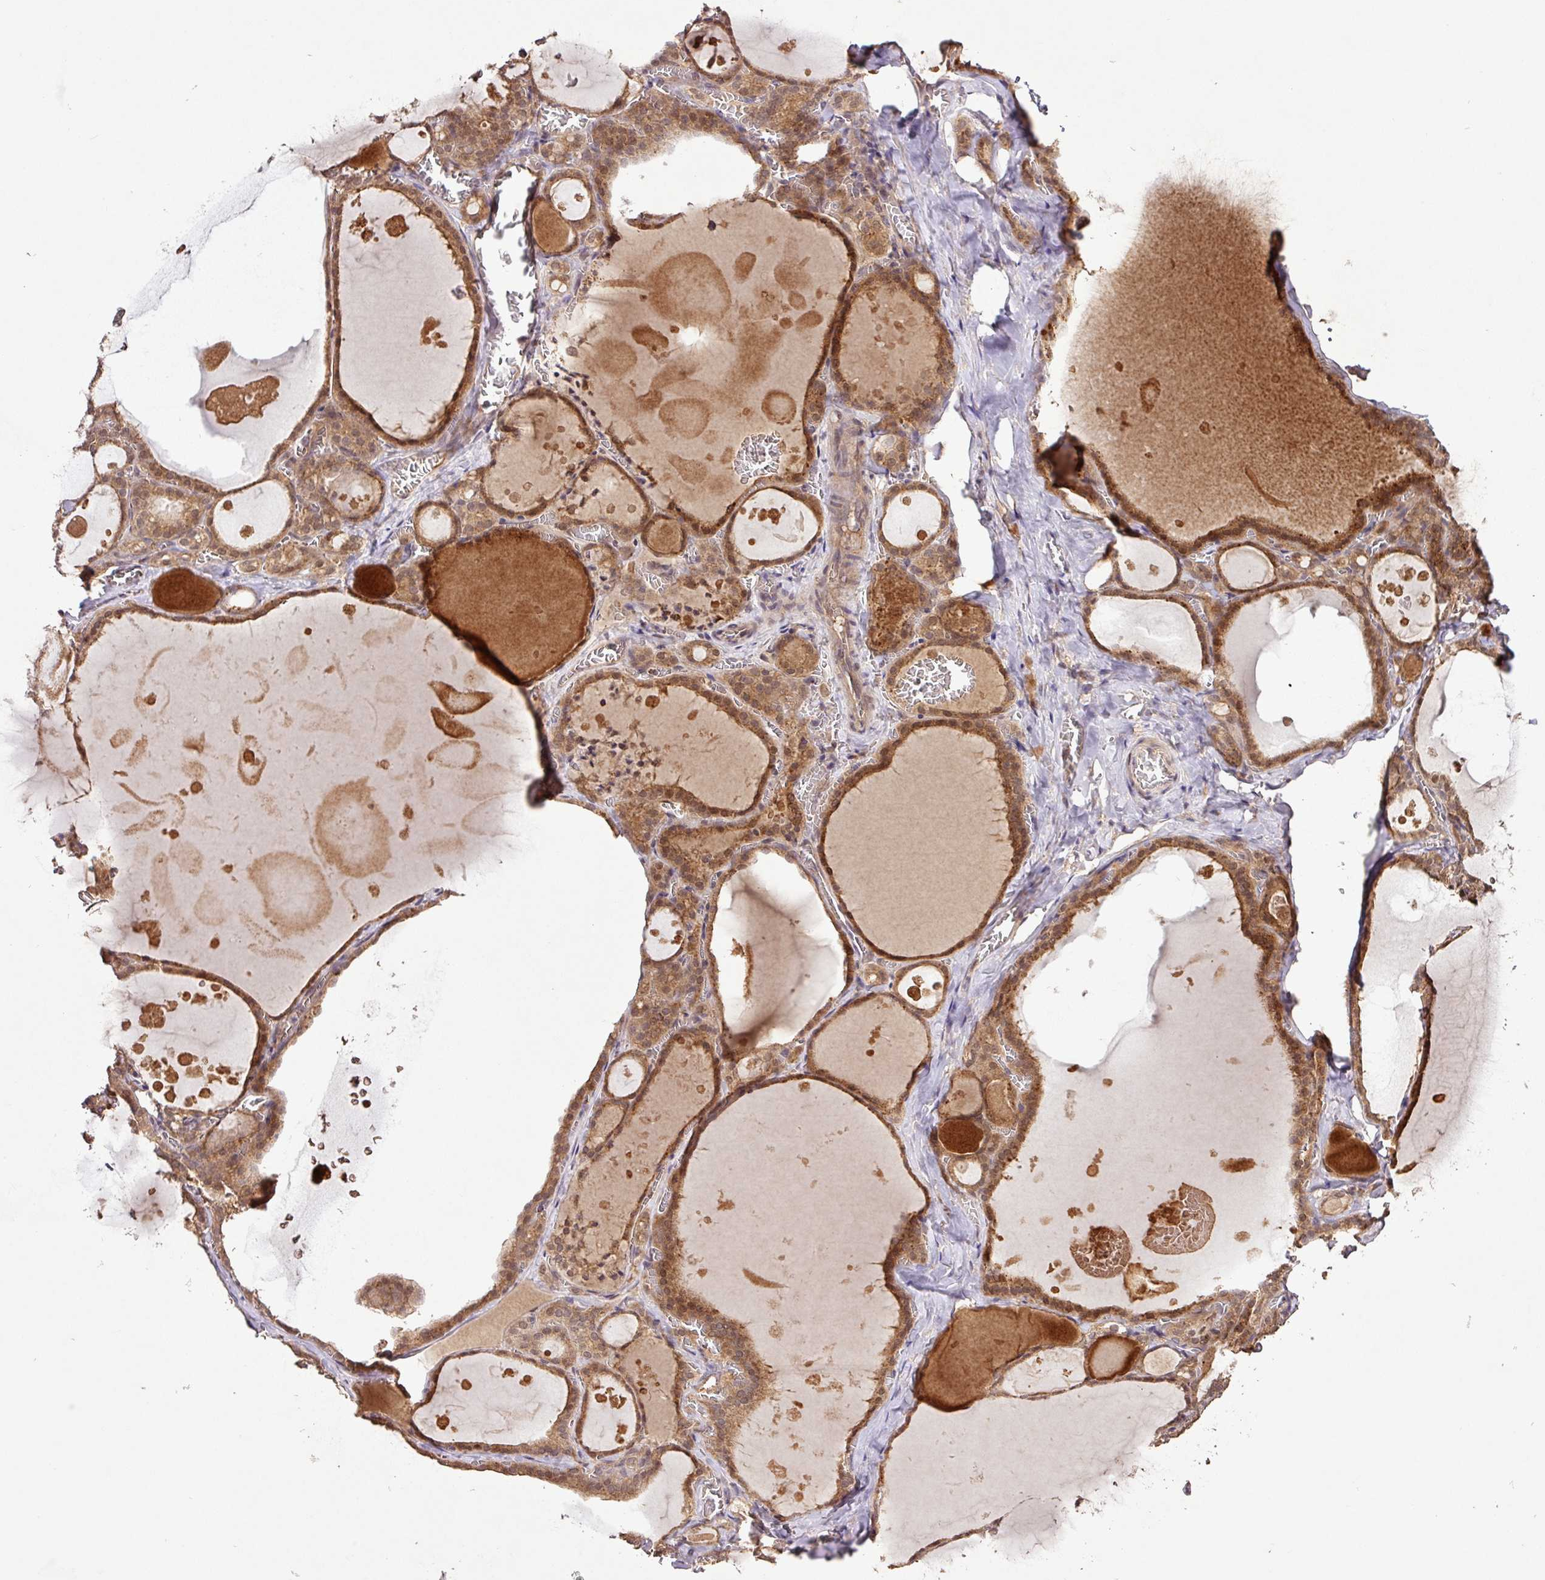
{"staining": {"intensity": "moderate", "quantity": ">75%", "location": "cytoplasmic/membranous,nuclear"}, "tissue": "thyroid gland", "cell_type": "Glandular cells", "image_type": "normal", "snomed": [{"axis": "morphology", "description": "Normal tissue, NOS"}, {"axis": "topography", "description": "Thyroid gland"}], "caption": "Immunohistochemical staining of unremarkable human thyroid gland demonstrates medium levels of moderate cytoplasmic/membranous,nuclear staining in approximately >75% of glandular cells.", "gene": "FAIM", "patient": {"sex": "male", "age": 56}}